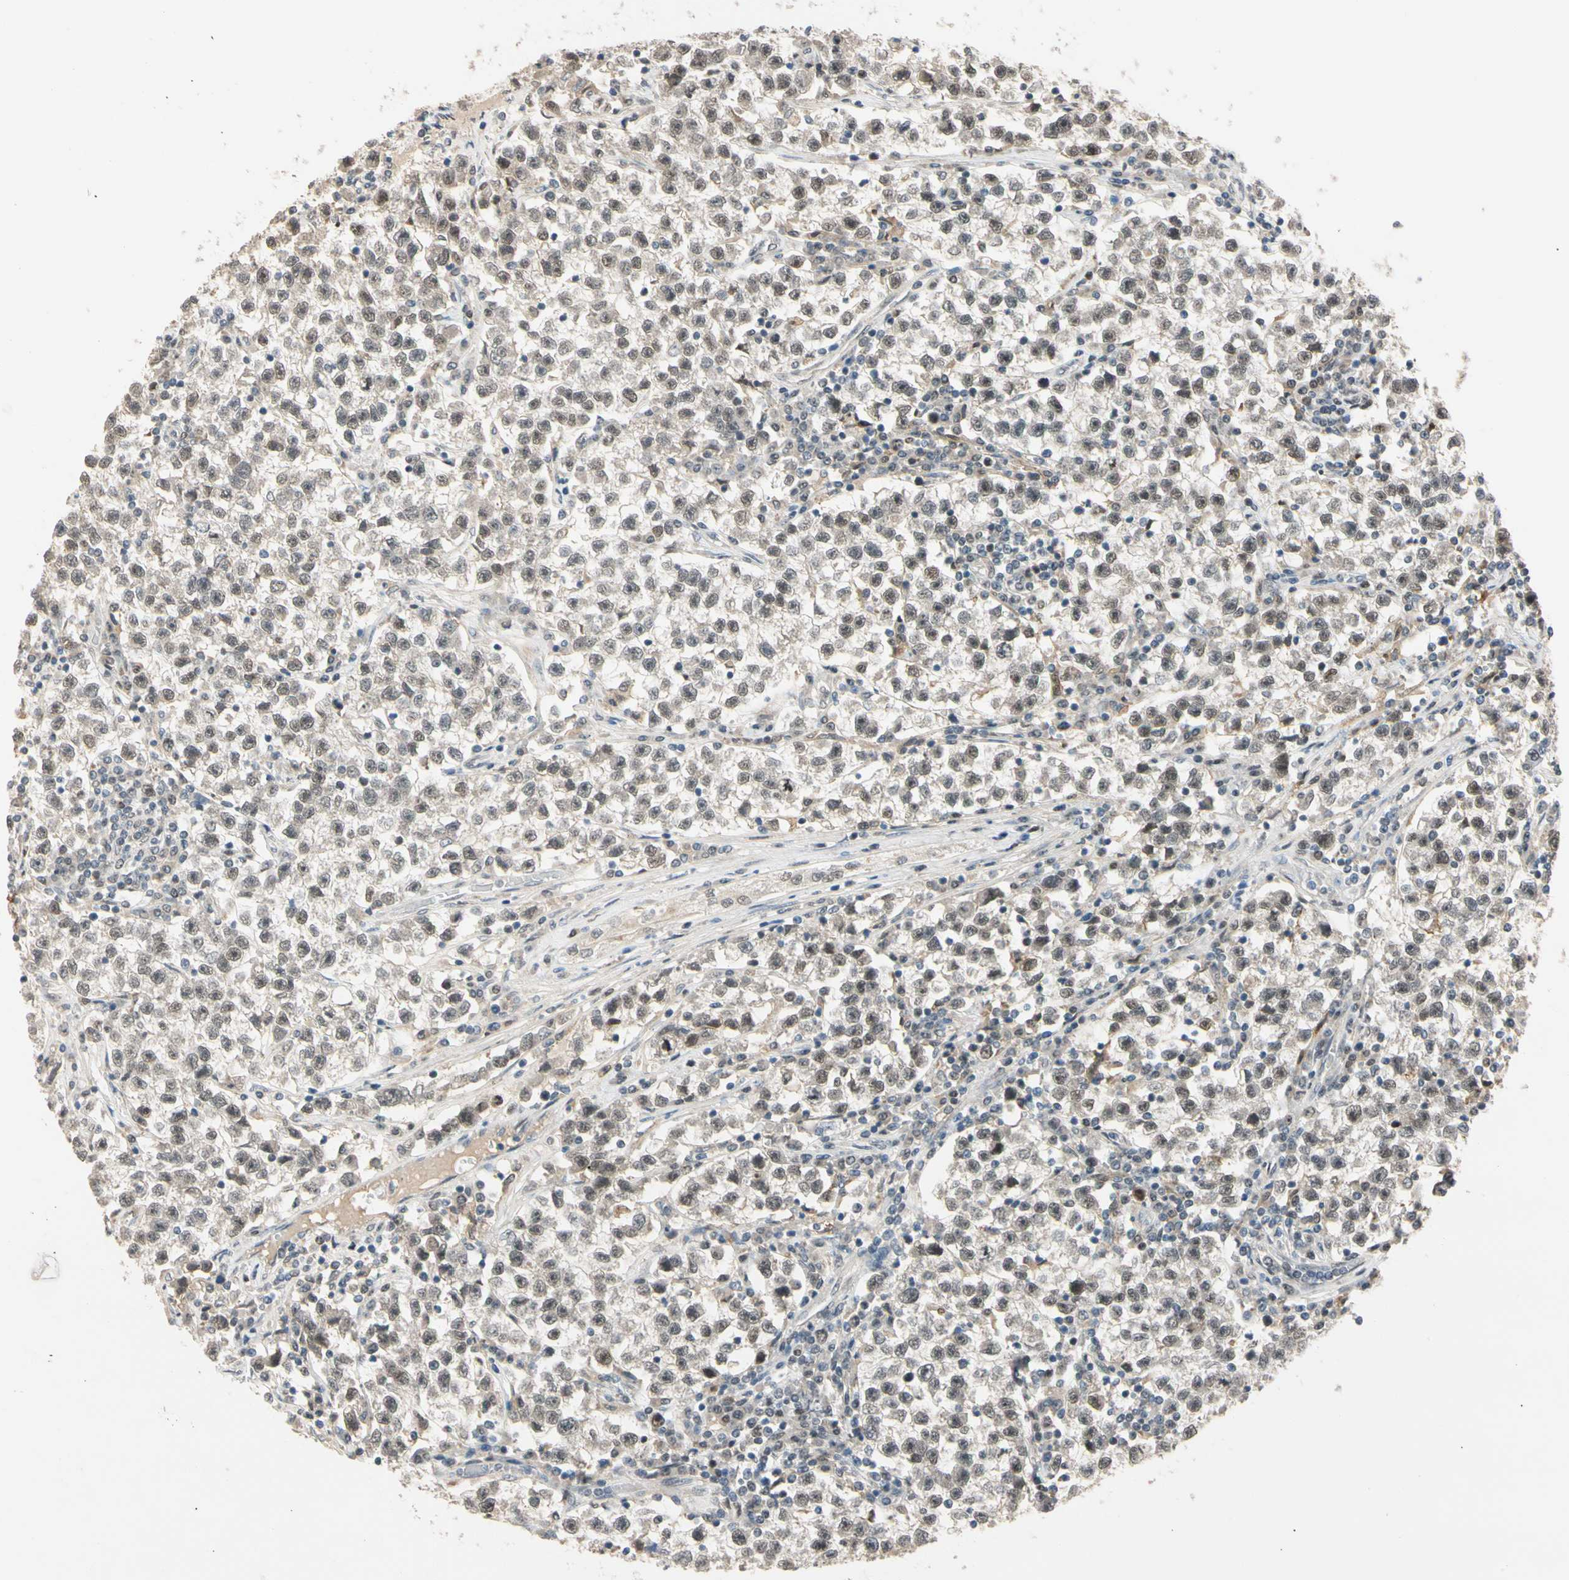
{"staining": {"intensity": "moderate", "quantity": ">75%", "location": "cytoplasmic/membranous,nuclear"}, "tissue": "testis cancer", "cell_type": "Tumor cells", "image_type": "cancer", "snomed": [{"axis": "morphology", "description": "Seminoma, NOS"}, {"axis": "topography", "description": "Testis"}], "caption": "Seminoma (testis) stained with a protein marker shows moderate staining in tumor cells.", "gene": "RIOX2", "patient": {"sex": "male", "age": 22}}